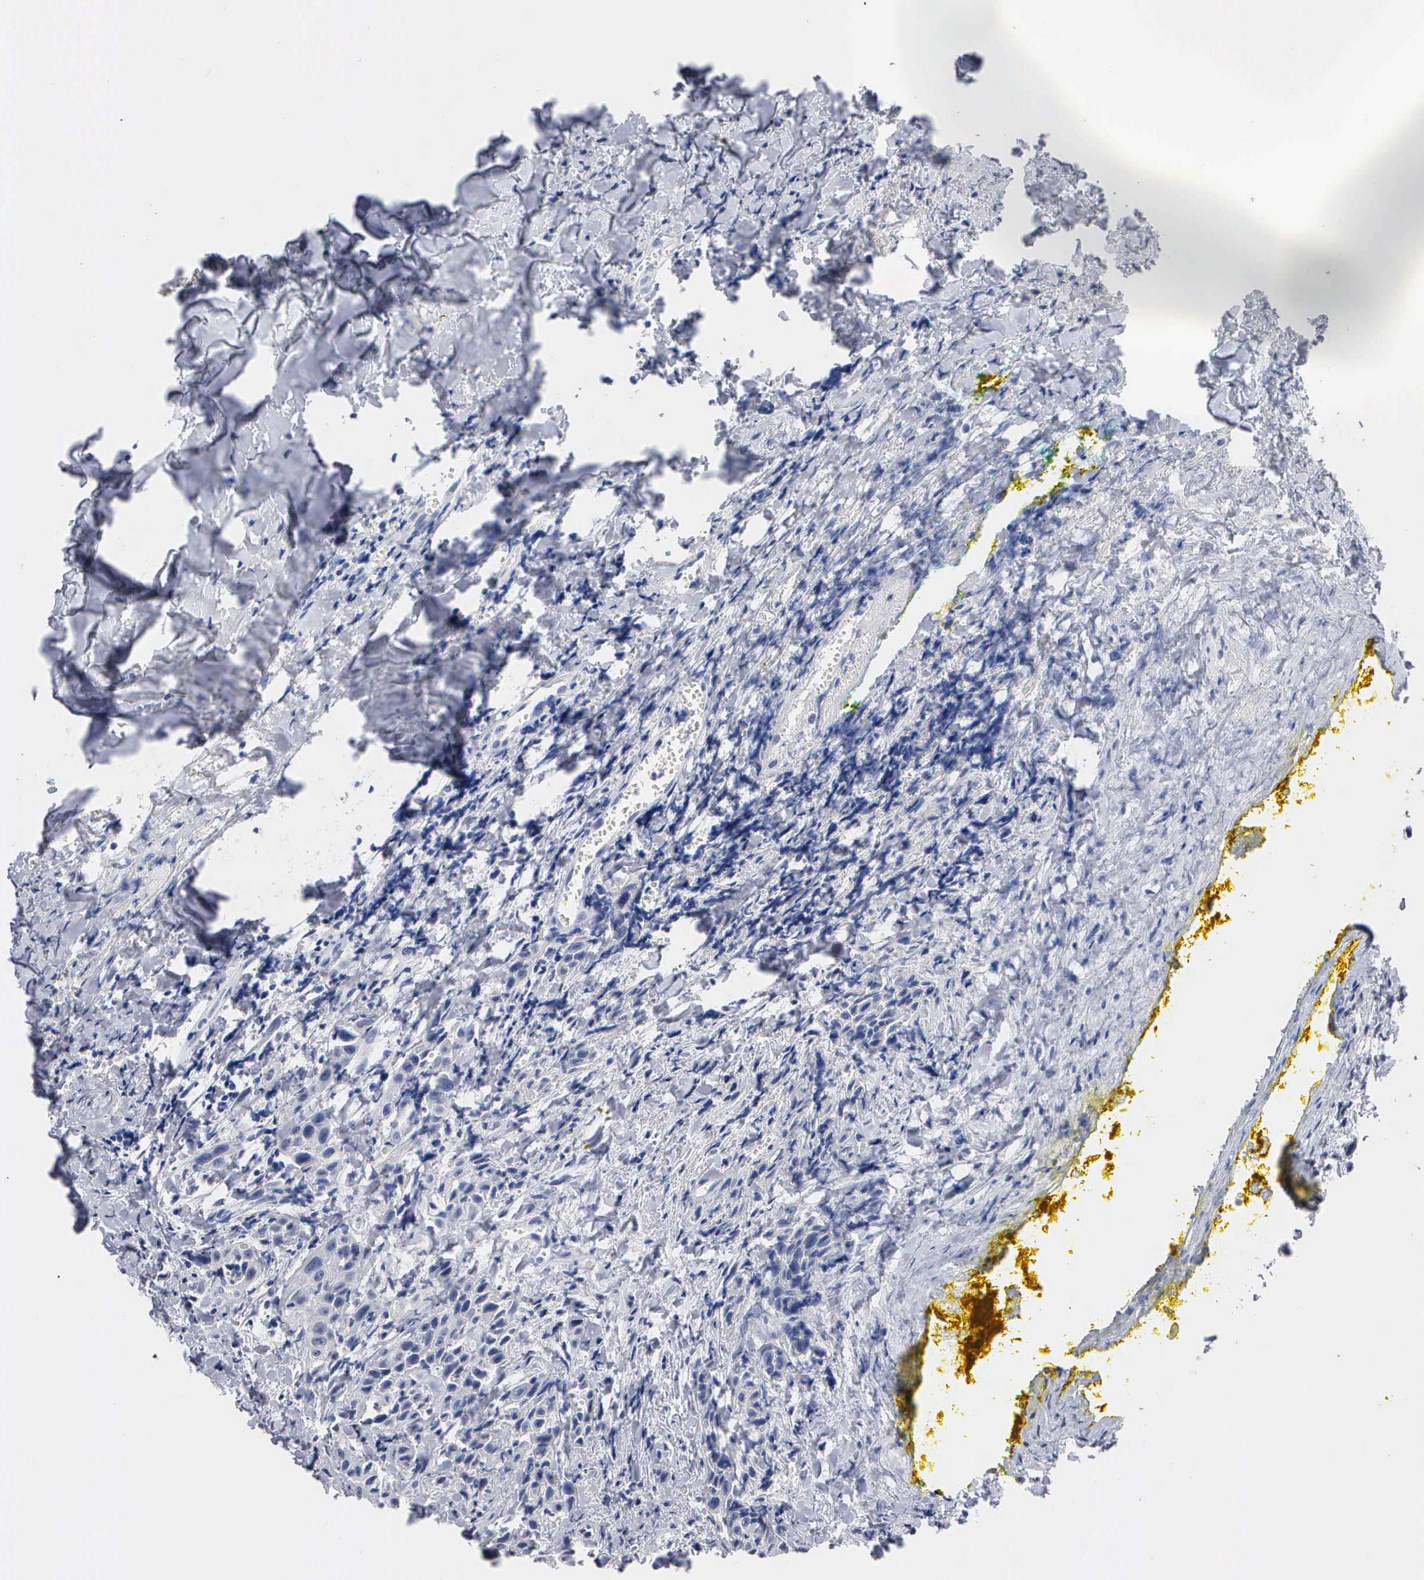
{"staining": {"intensity": "negative", "quantity": "none", "location": "none"}, "tissue": "head and neck cancer", "cell_type": "Tumor cells", "image_type": "cancer", "snomed": [{"axis": "morphology", "description": "Squamous cell carcinoma, NOS"}, {"axis": "topography", "description": "Oral tissue"}, {"axis": "topography", "description": "Head-Neck"}], "caption": "Immunohistochemistry of head and neck cancer reveals no expression in tumor cells.", "gene": "ASPHD2", "patient": {"sex": "female", "age": 82}}